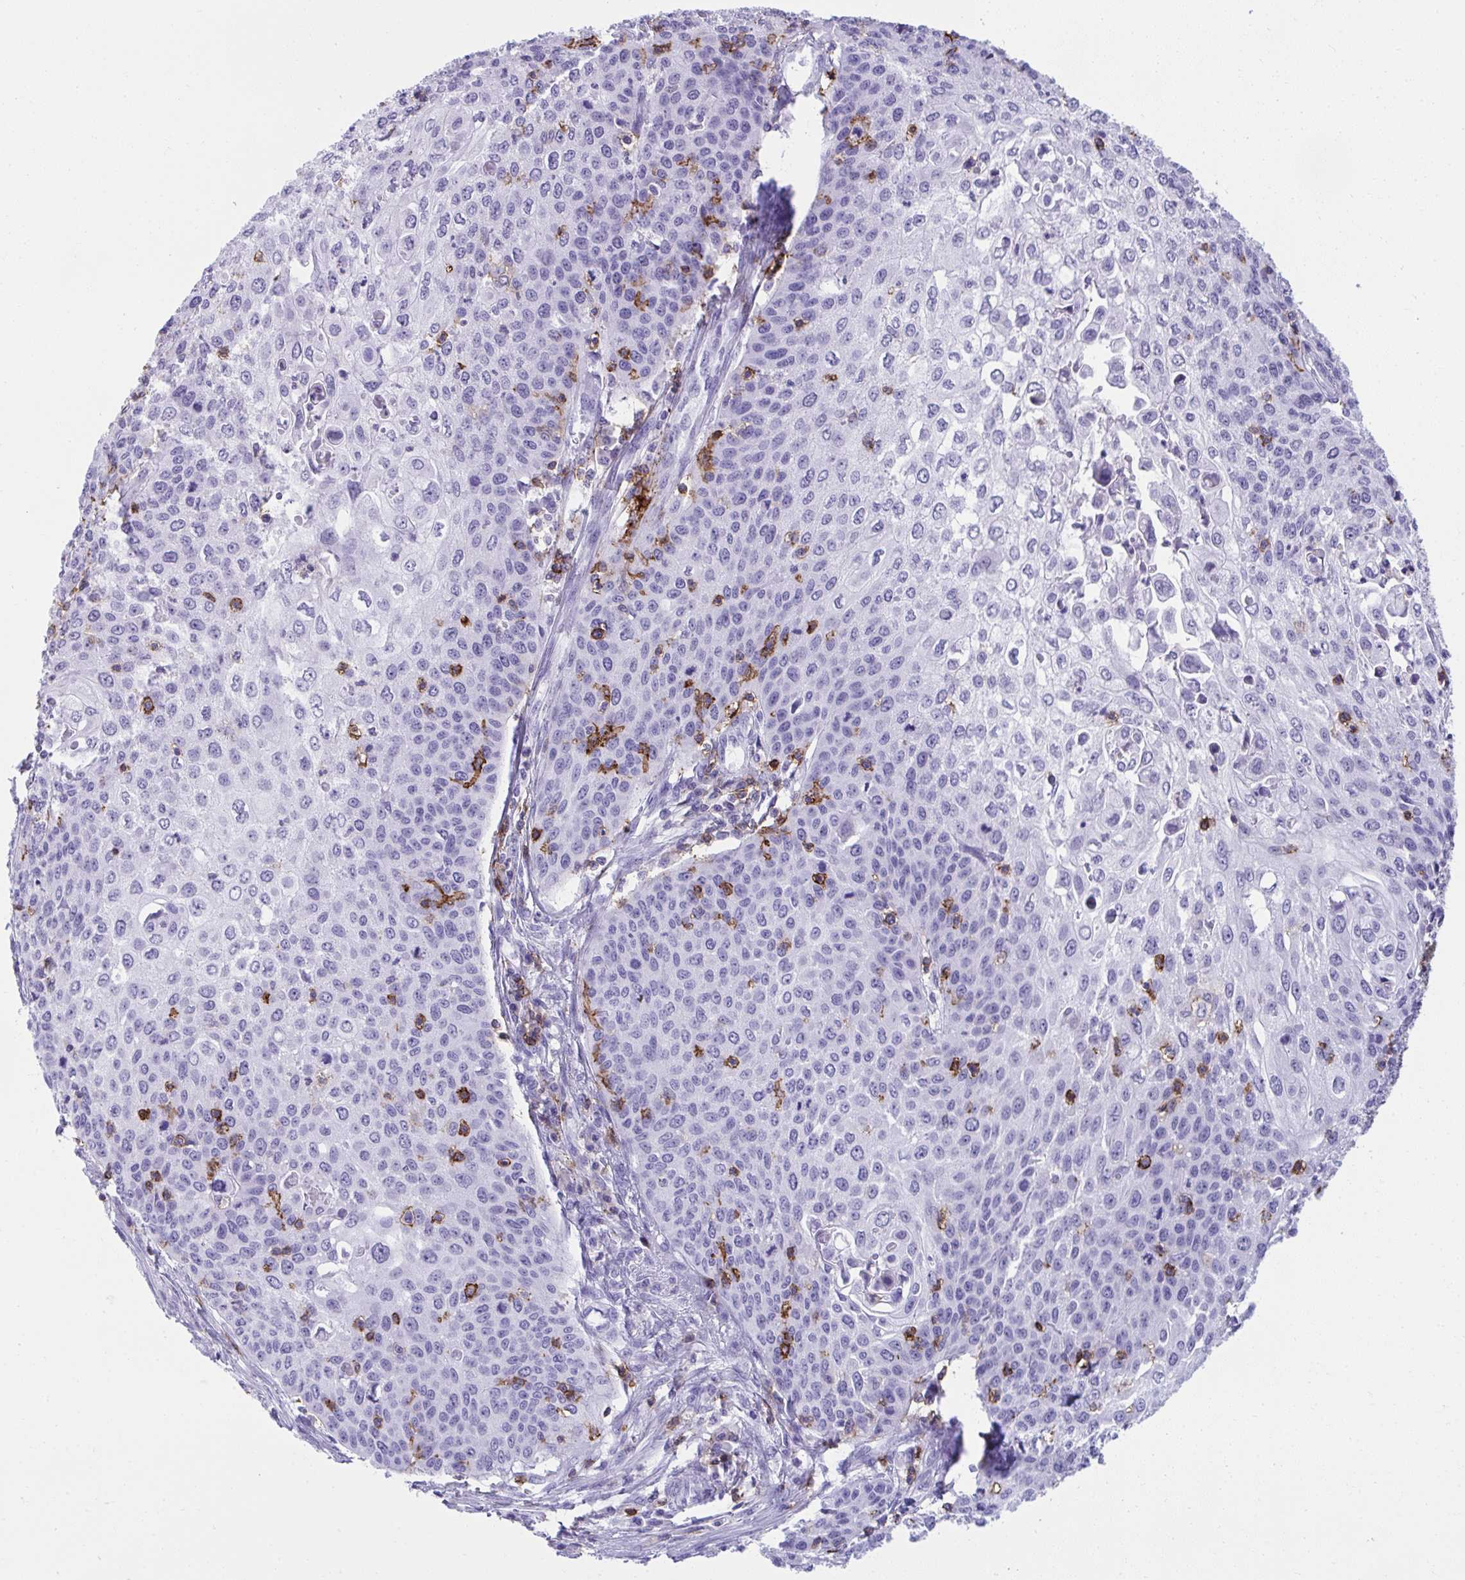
{"staining": {"intensity": "negative", "quantity": "none", "location": "none"}, "tissue": "cervical cancer", "cell_type": "Tumor cells", "image_type": "cancer", "snomed": [{"axis": "morphology", "description": "Squamous cell carcinoma, NOS"}, {"axis": "topography", "description": "Cervix"}], "caption": "This is an IHC photomicrograph of human cervical squamous cell carcinoma. There is no positivity in tumor cells.", "gene": "SPN", "patient": {"sex": "female", "age": 65}}